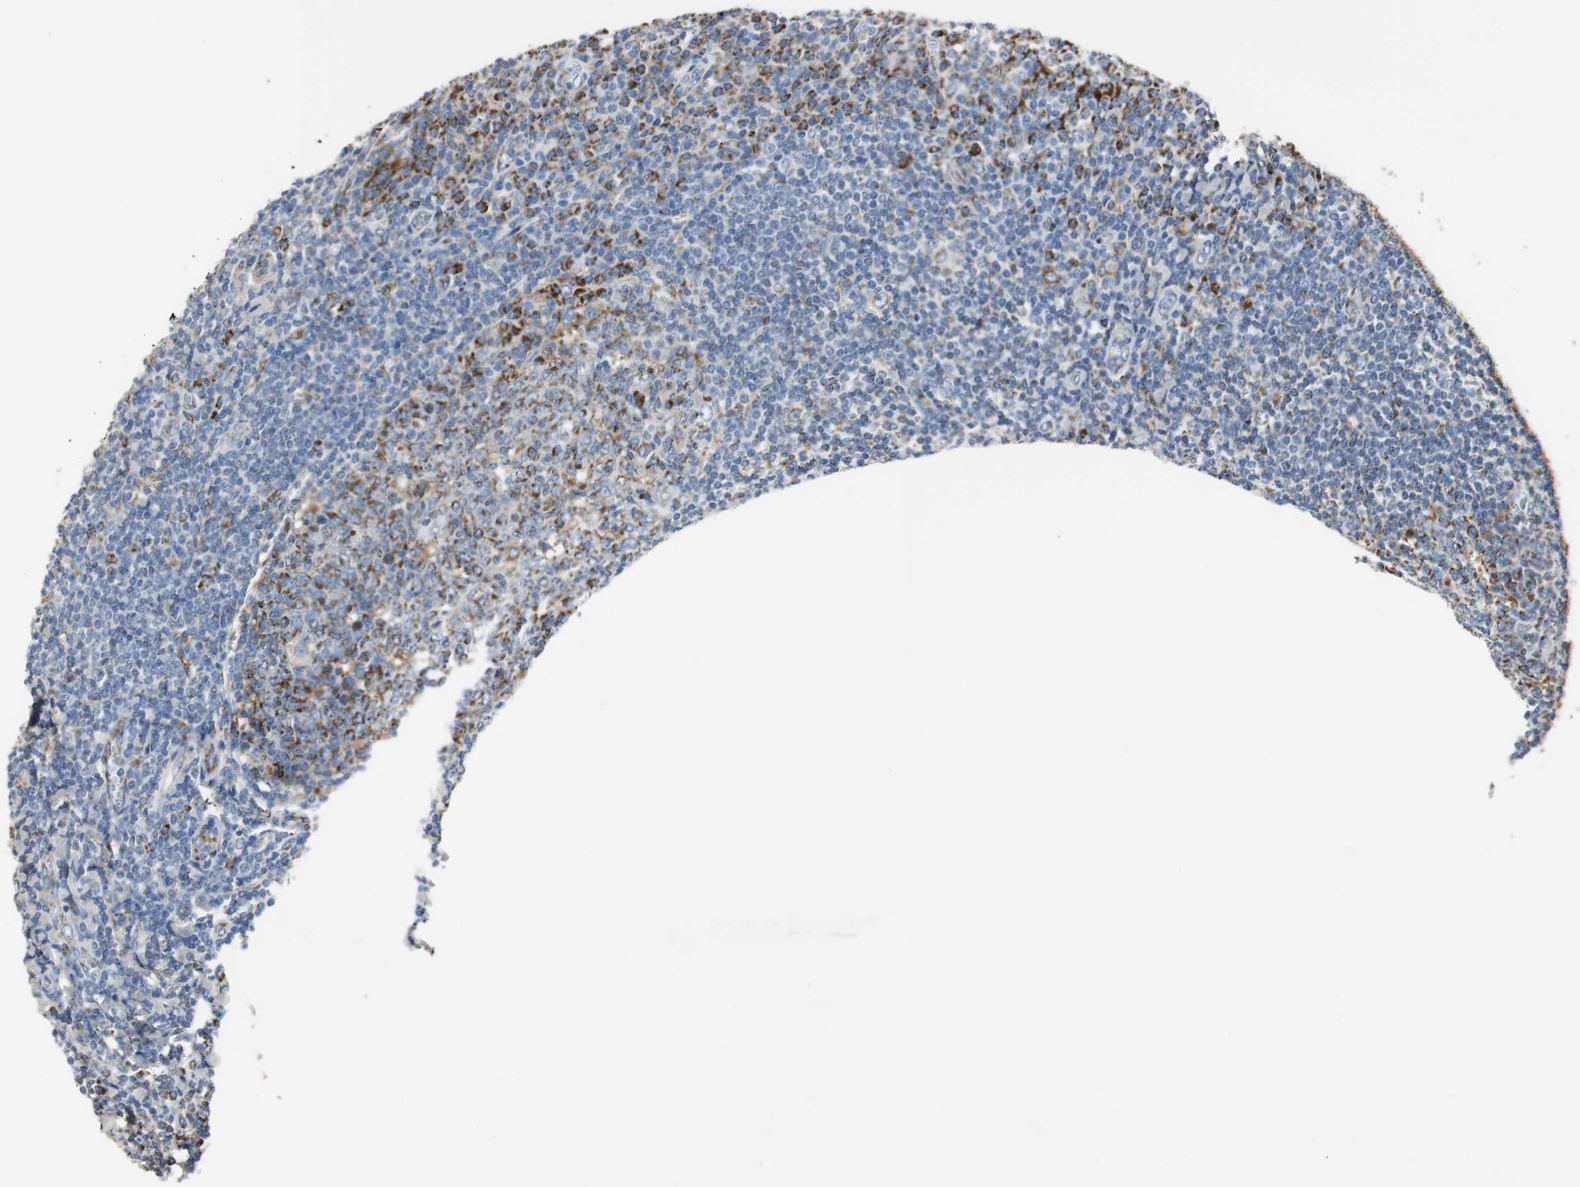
{"staining": {"intensity": "strong", "quantity": "25%-75%", "location": "cytoplasmic/membranous"}, "tissue": "tonsil", "cell_type": "Germinal center cells", "image_type": "normal", "snomed": [{"axis": "morphology", "description": "Normal tissue, NOS"}, {"axis": "topography", "description": "Tonsil"}], "caption": "An image of human tonsil stained for a protein demonstrates strong cytoplasmic/membranous brown staining in germinal center cells.", "gene": "C1QTNF7", "patient": {"sex": "male", "age": 31}}